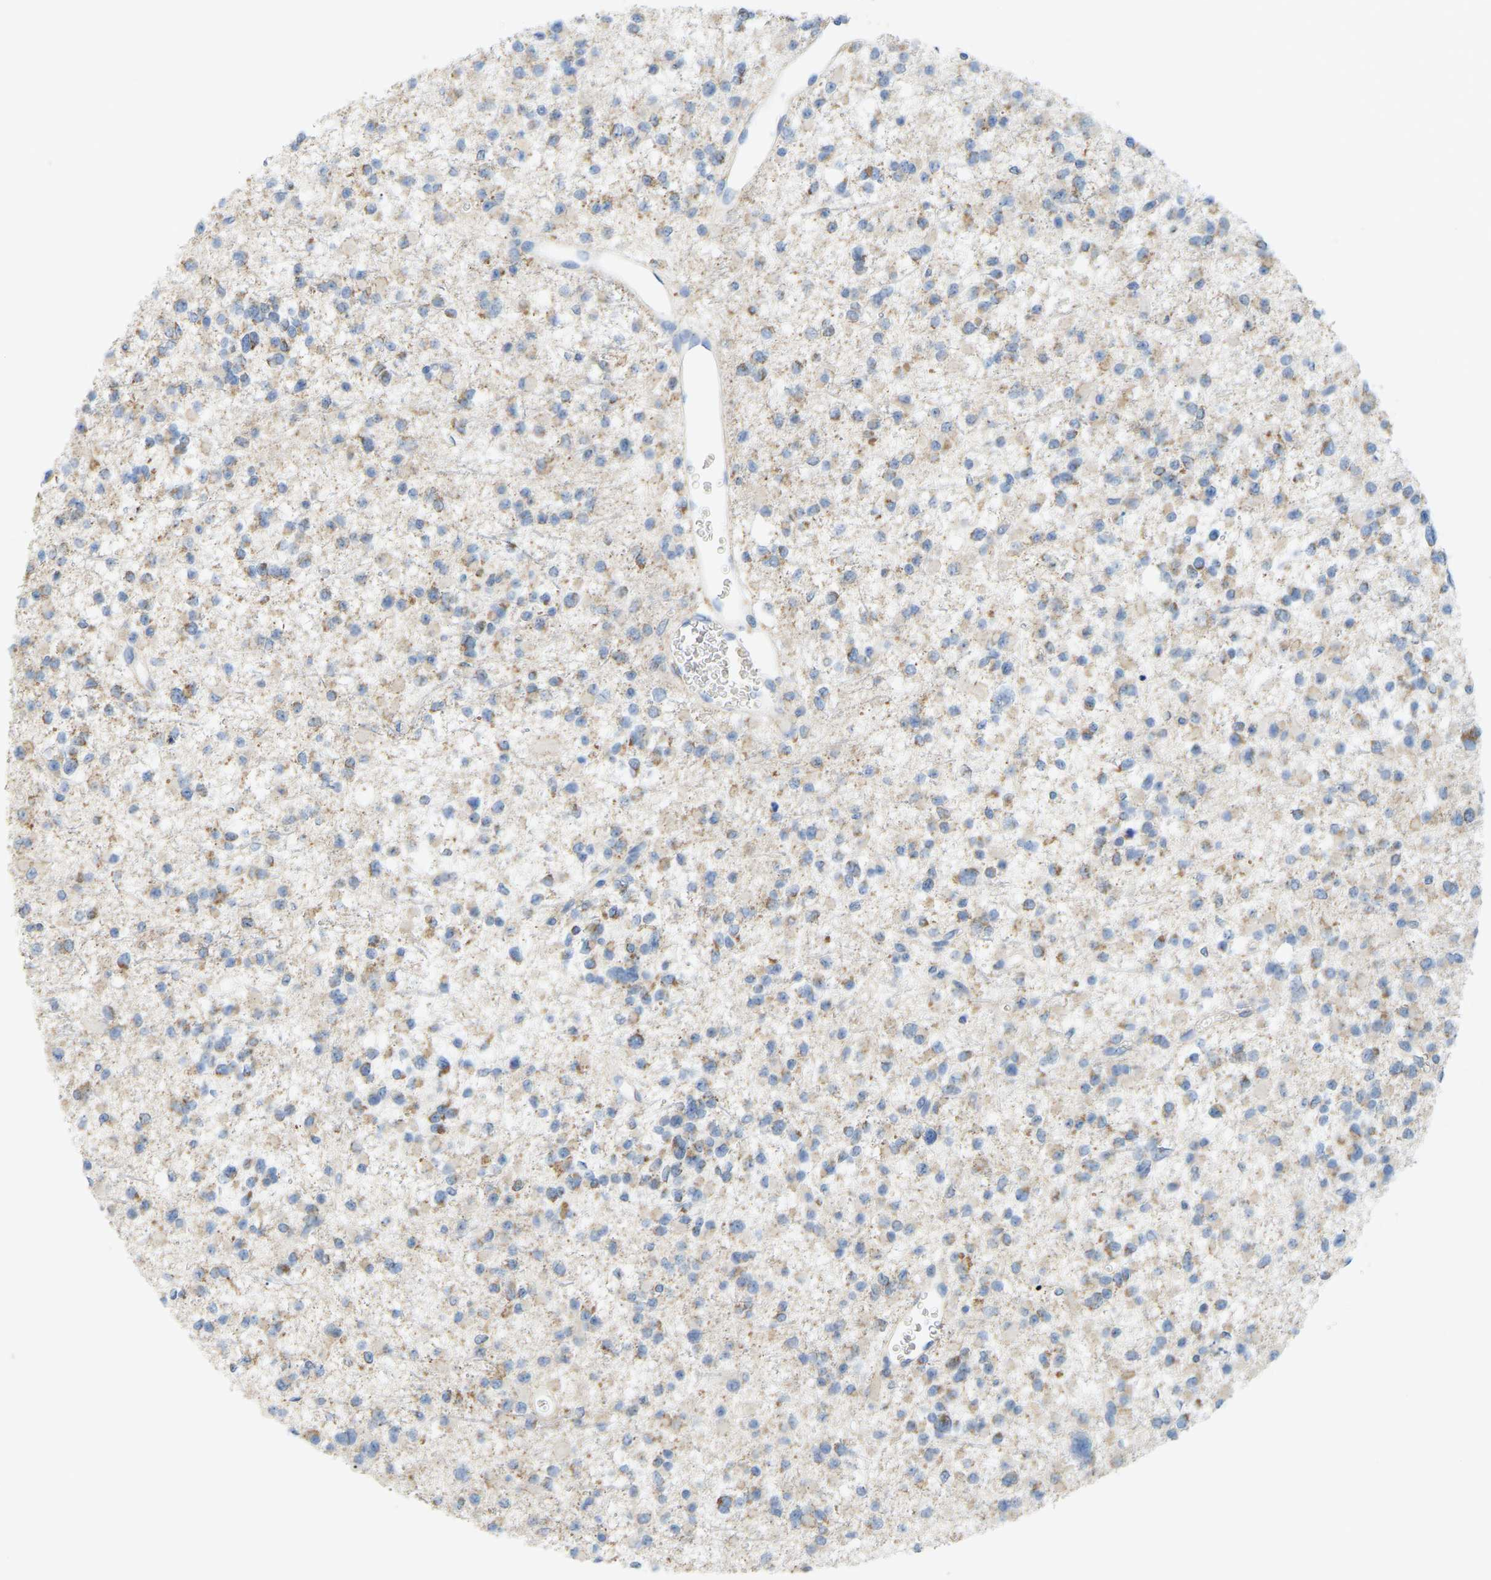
{"staining": {"intensity": "moderate", "quantity": "<25%", "location": "cytoplasmic/membranous"}, "tissue": "glioma", "cell_type": "Tumor cells", "image_type": "cancer", "snomed": [{"axis": "morphology", "description": "Glioma, malignant, Low grade"}, {"axis": "topography", "description": "Brain"}], "caption": "Immunohistochemical staining of human glioma shows low levels of moderate cytoplasmic/membranous expression in approximately <25% of tumor cells.", "gene": "SERPINB5", "patient": {"sex": "female", "age": 22}}